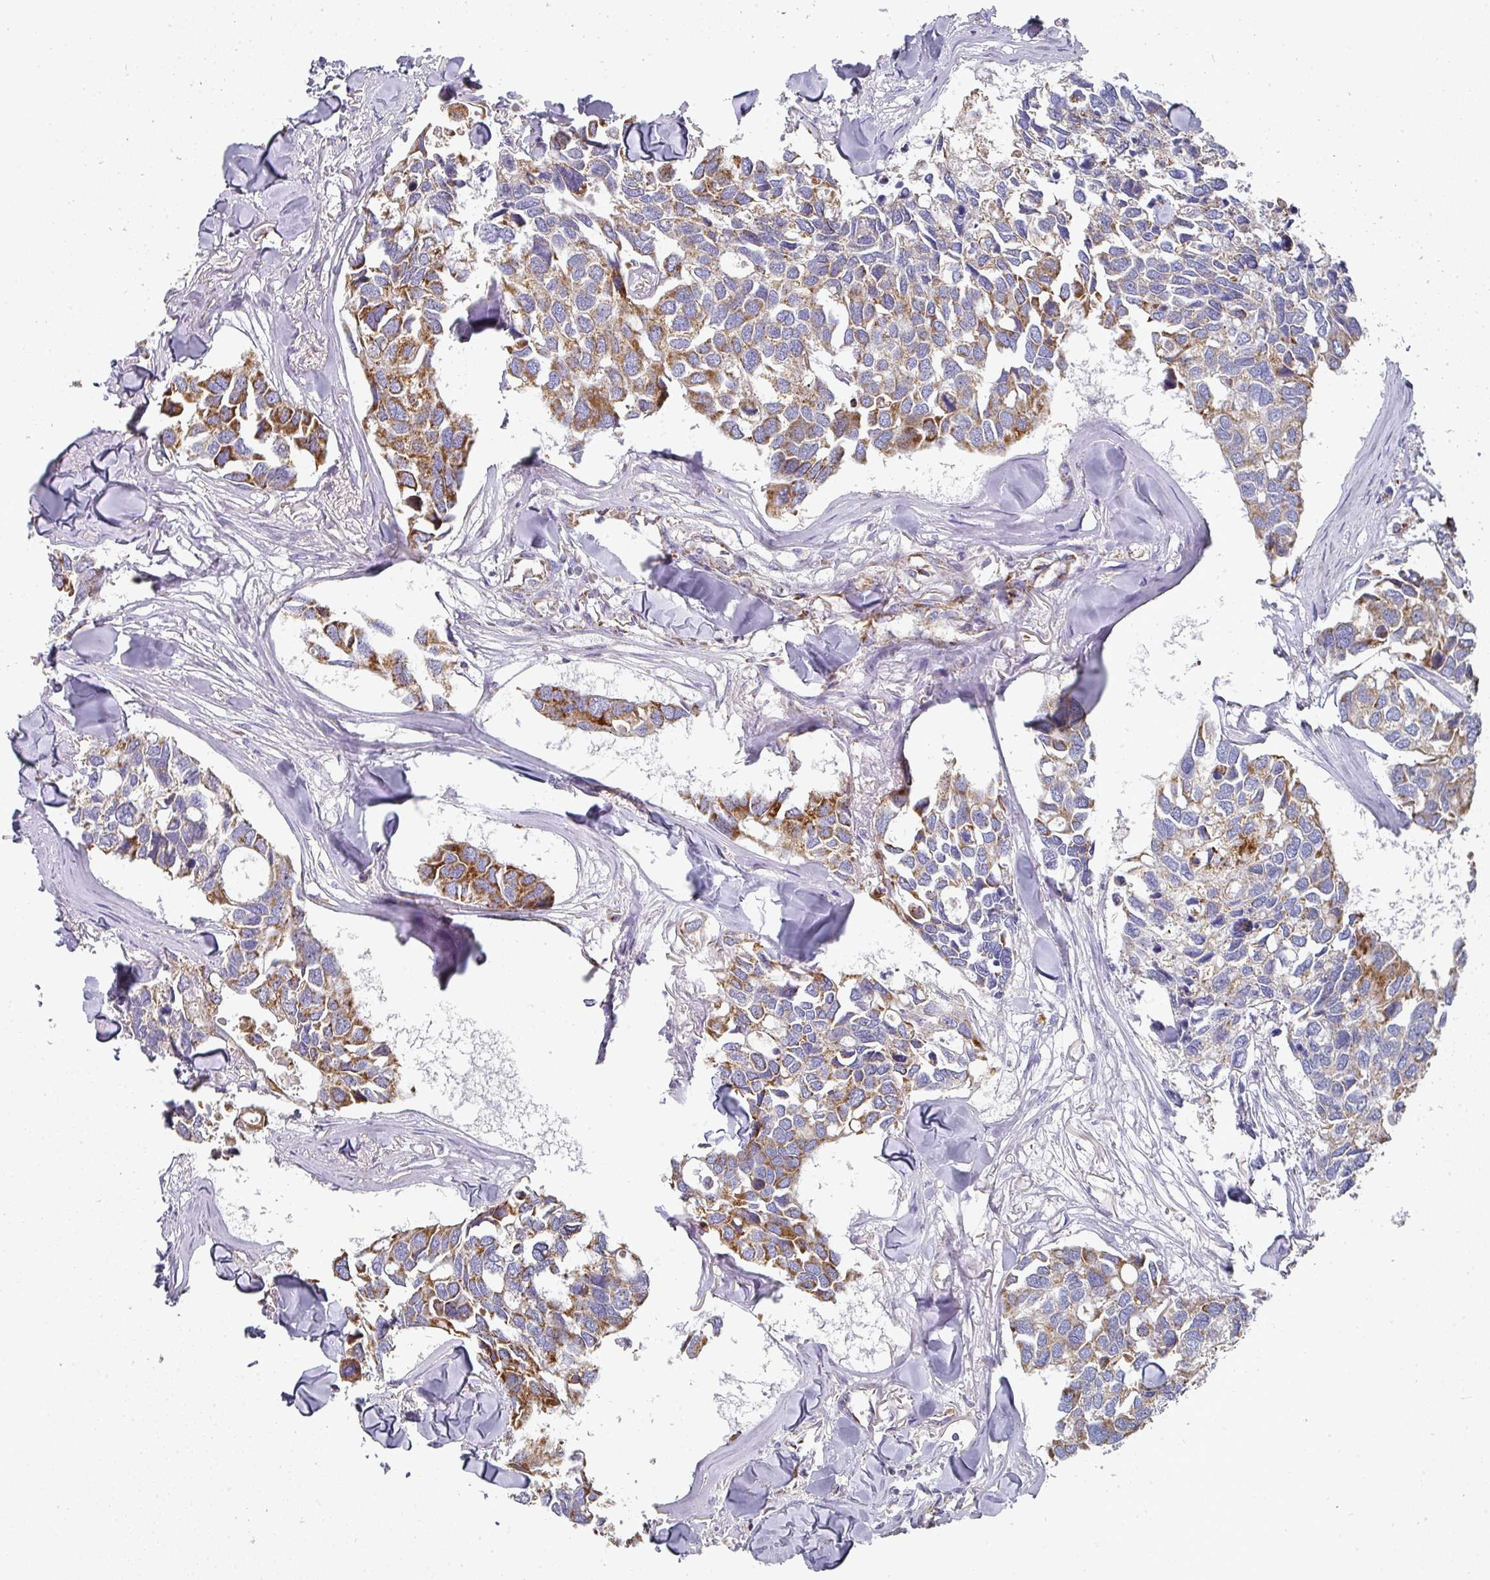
{"staining": {"intensity": "moderate", "quantity": ">75%", "location": "cytoplasmic/membranous"}, "tissue": "breast cancer", "cell_type": "Tumor cells", "image_type": "cancer", "snomed": [{"axis": "morphology", "description": "Duct carcinoma"}, {"axis": "topography", "description": "Breast"}], "caption": "Immunohistochemical staining of human breast cancer demonstrates medium levels of moderate cytoplasmic/membranous protein positivity in approximately >75% of tumor cells.", "gene": "UQCRFS1", "patient": {"sex": "female", "age": 83}}